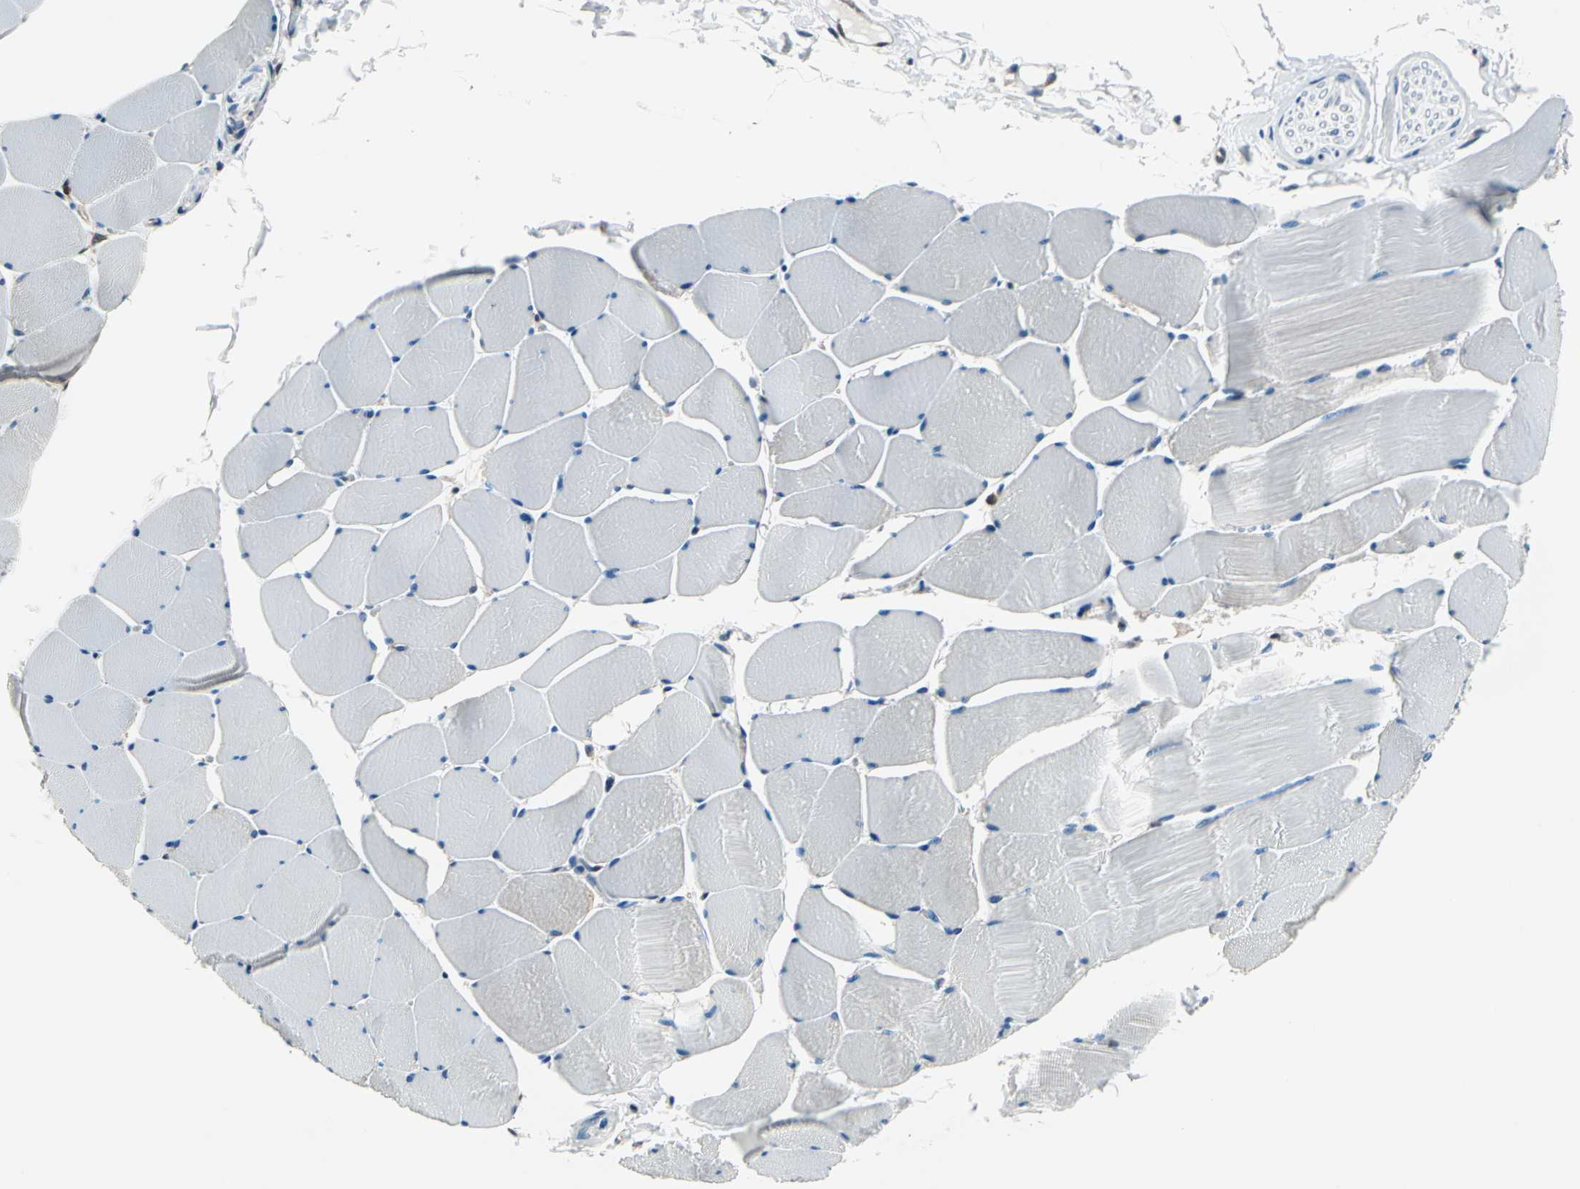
{"staining": {"intensity": "negative", "quantity": "none", "location": "none"}, "tissue": "skeletal muscle", "cell_type": "Myocytes", "image_type": "normal", "snomed": [{"axis": "morphology", "description": "Normal tissue, NOS"}, {"axis": "topography", "description": "Skeletal muscle"}], "caption": "Protein analysis of normal skeletal muscle demonstrates no significant expression in myocytes.", "gene": "PSME1", "patient": {"sex": "male", "age": 62}}